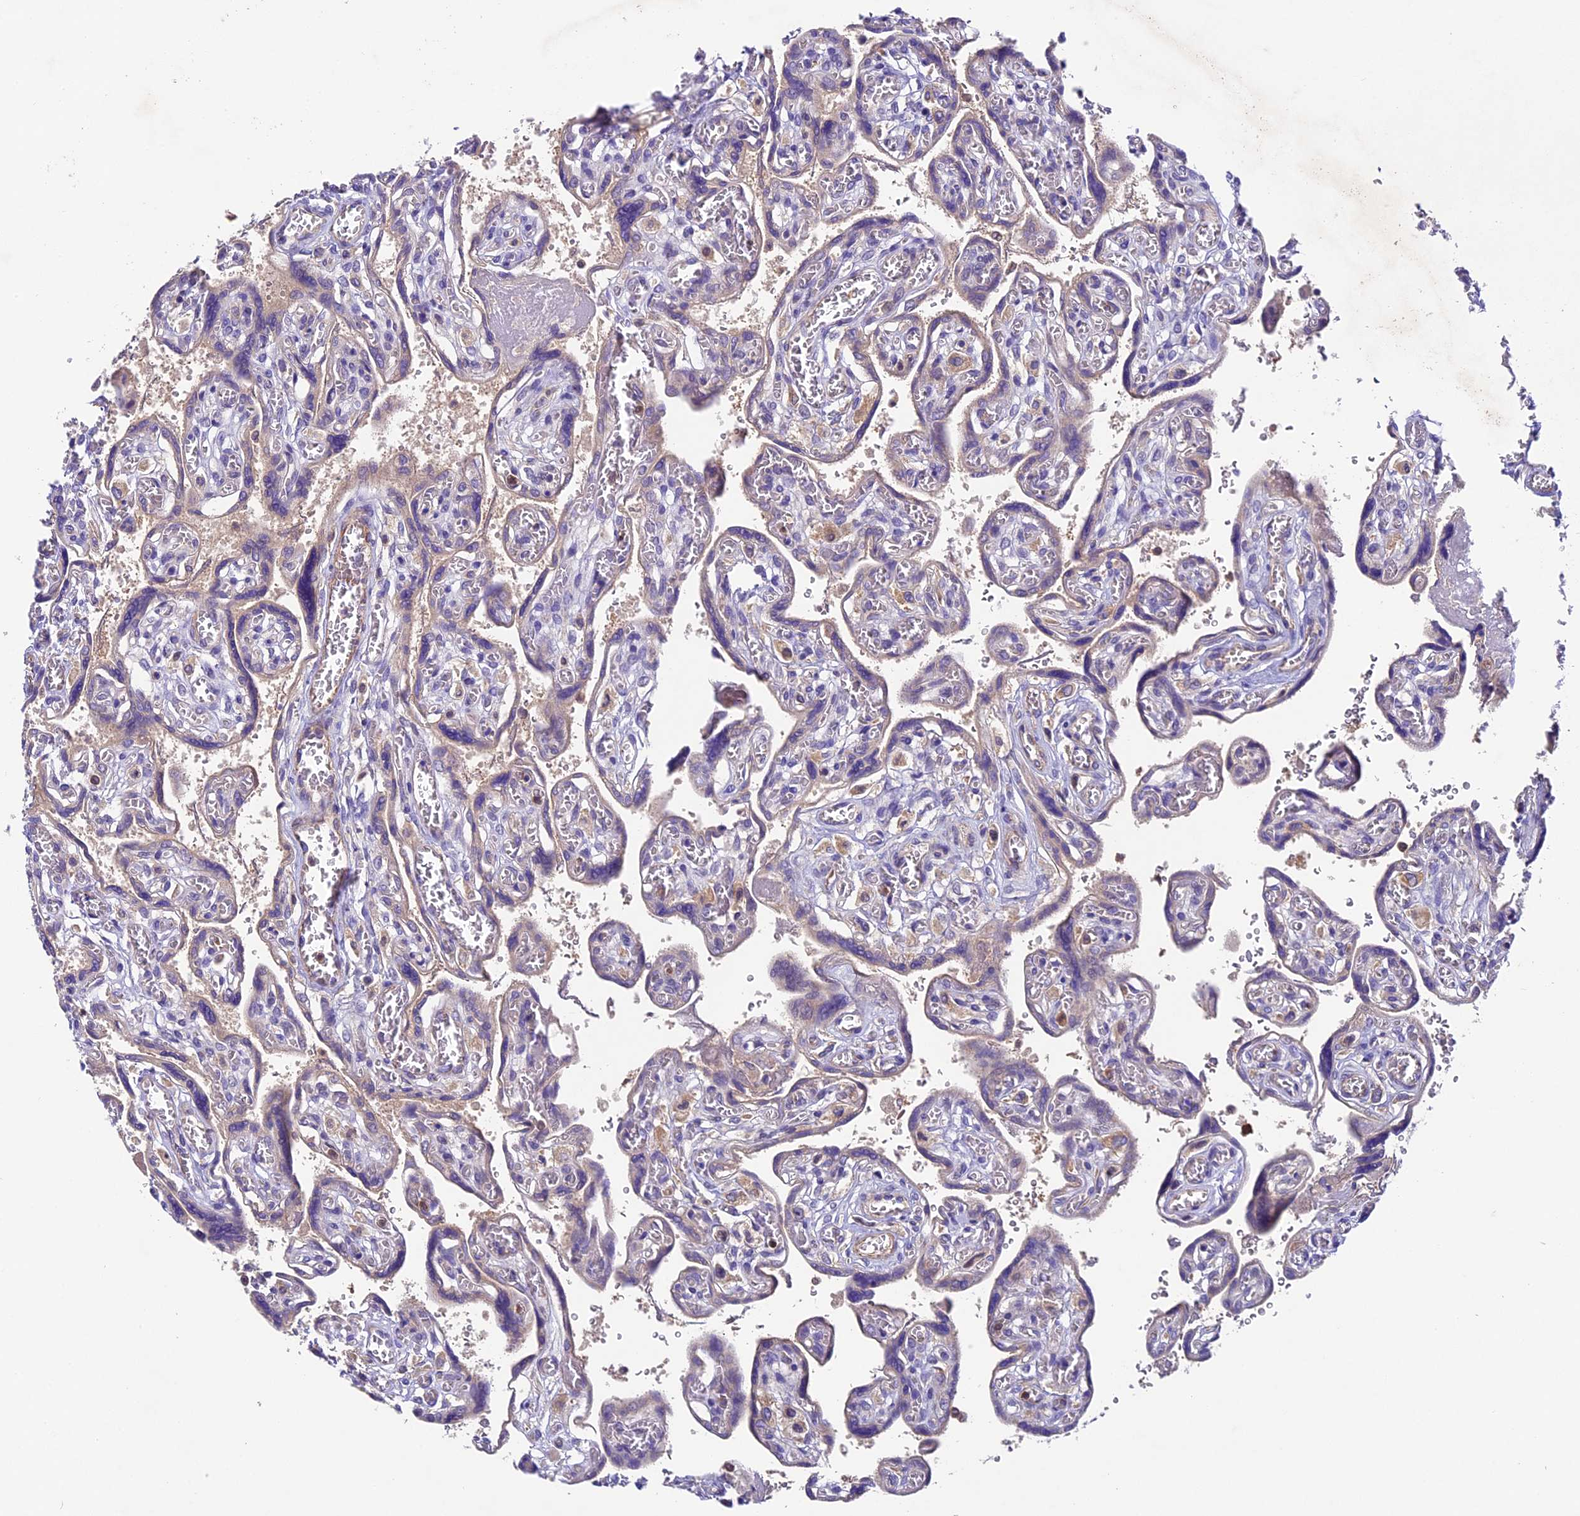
{"staining": {"intensity": "weak", "quantity": "25%-75%", "location": "cytoplasmic/membranous"}, "tissue": "placenta", "cell_type": "Trophoblastic cells", "image_type": "normal", "snomed": [{"axis": "morphology", "description": "Normal tissue, NOS"}, {"axis": "topography", "description": "Placenta"}], "caption": "Protein staining demonstrates weak cytoplasmic/membranous staining in about 25%-75% of trophoblastic cells in unremarkable placenta.", "gene": "TBC1D1", "patient": {"sex": "female", "age": 39}}